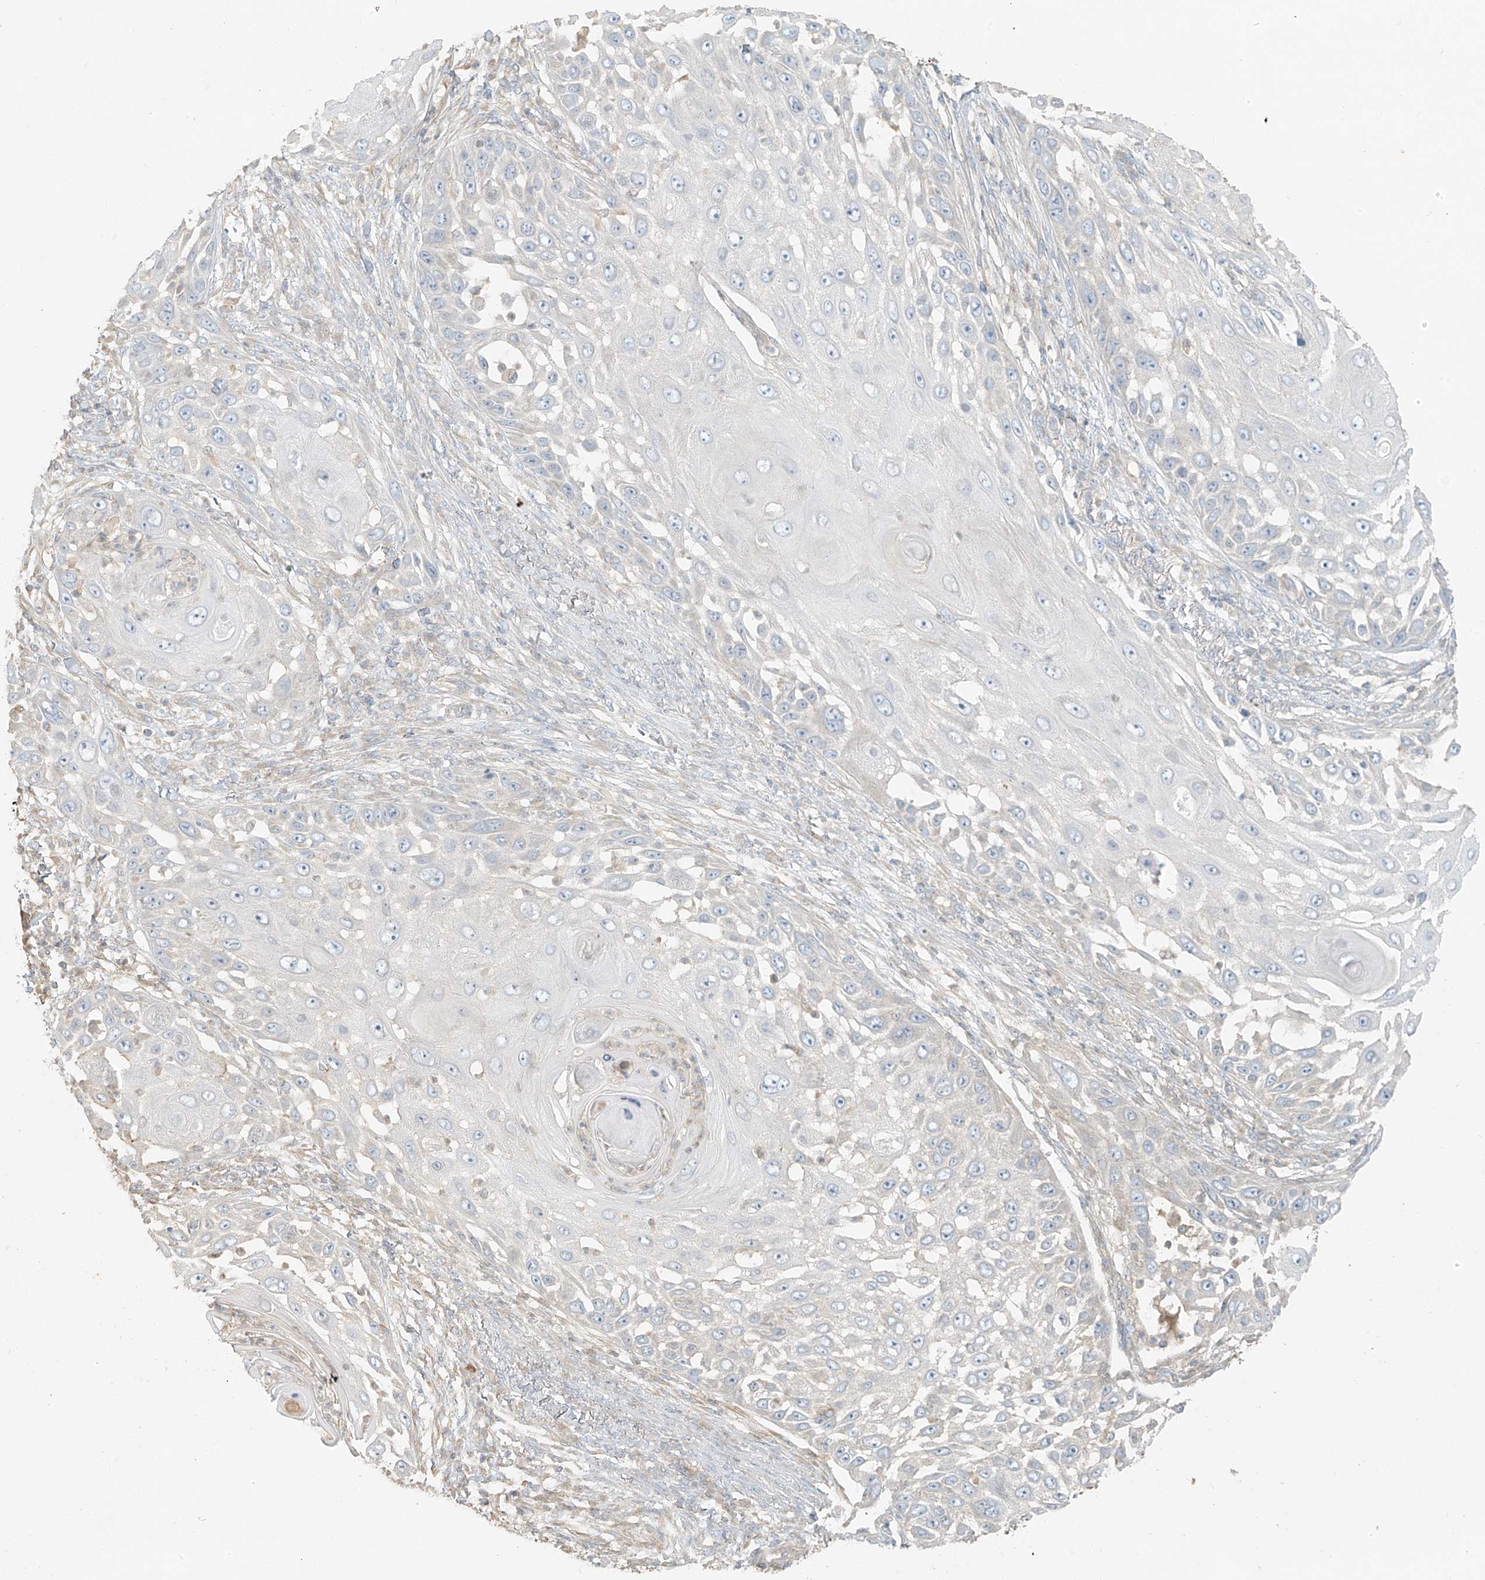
{"staining": {"intensity": "negative", "quantity": "none", "location": "none"}, "tissue": "skin cancer", "cell_type": "Tumor cells", "image_type": "cancer", "snomed": [{"axis": "morphology", "description": "Squamous cell carcinoma, NOS"}, {"axis": "topography", "description": "Skin"}], "caption": "Immunohistochemistry of human skin cancer exhibits no expression in tumor cells.", "gene": "ANKZF1", "patient": {"sex": "female", "age": 44}}